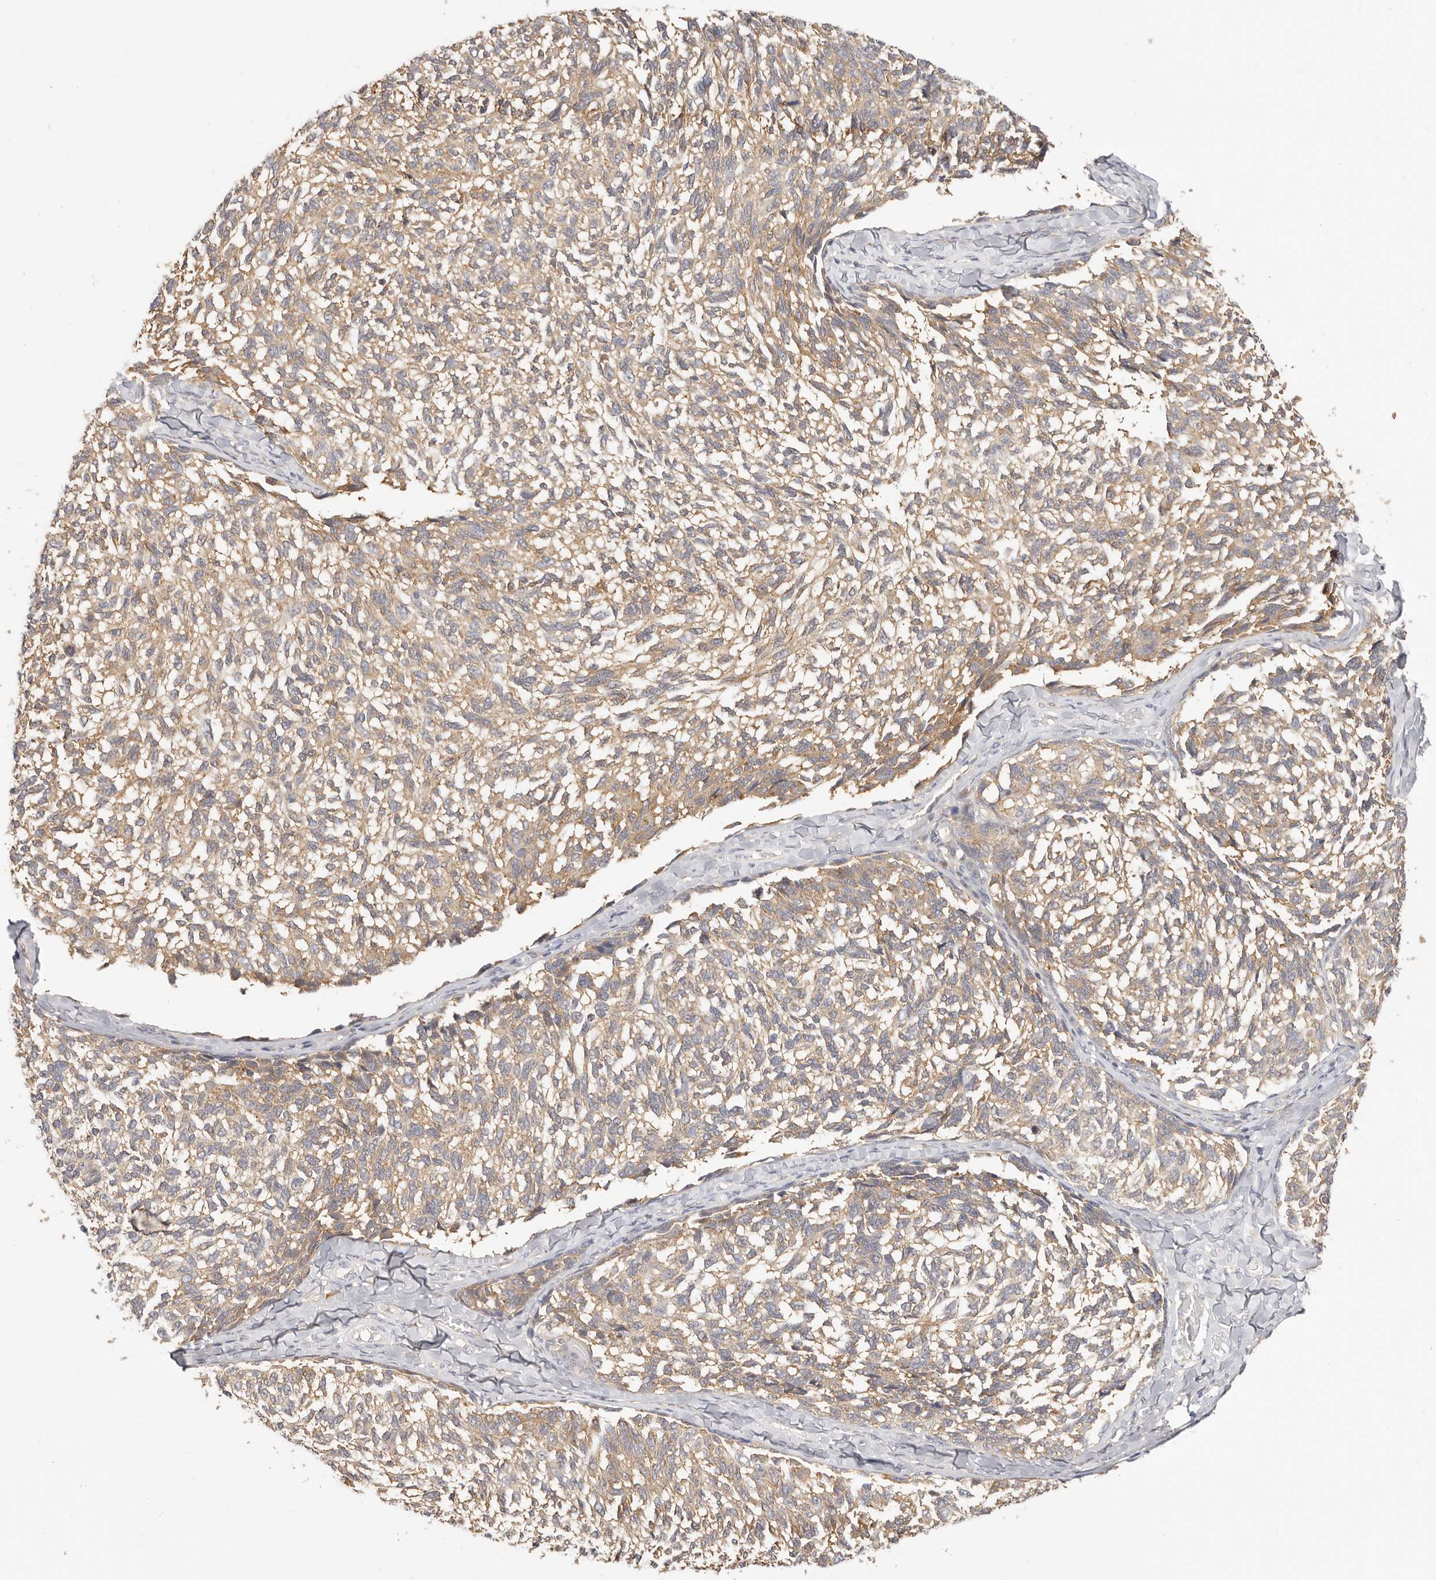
{"staining": {"intensity": "moderate", "quantity": ">75%", "location": "cytoplasmic/membranous"}, "tissue": "melanoma", "cell_type": "Tumor cells", "image_type": "cancer", "snomed": [{"axis": "morphology", "description": "Malignant melanoma, NOS"}, {"axis": "topography", "description": "Skin"}], "caption": "Brown immunohistochemical staining in human melanoma shows moderate cytoplasmic/membranous positivity in about >75% of tumor cells. (IHC, brightfield microscopy, high magnification).", "gene": "DTNBP1", "patient": {"sex": "female", "age": 73}}